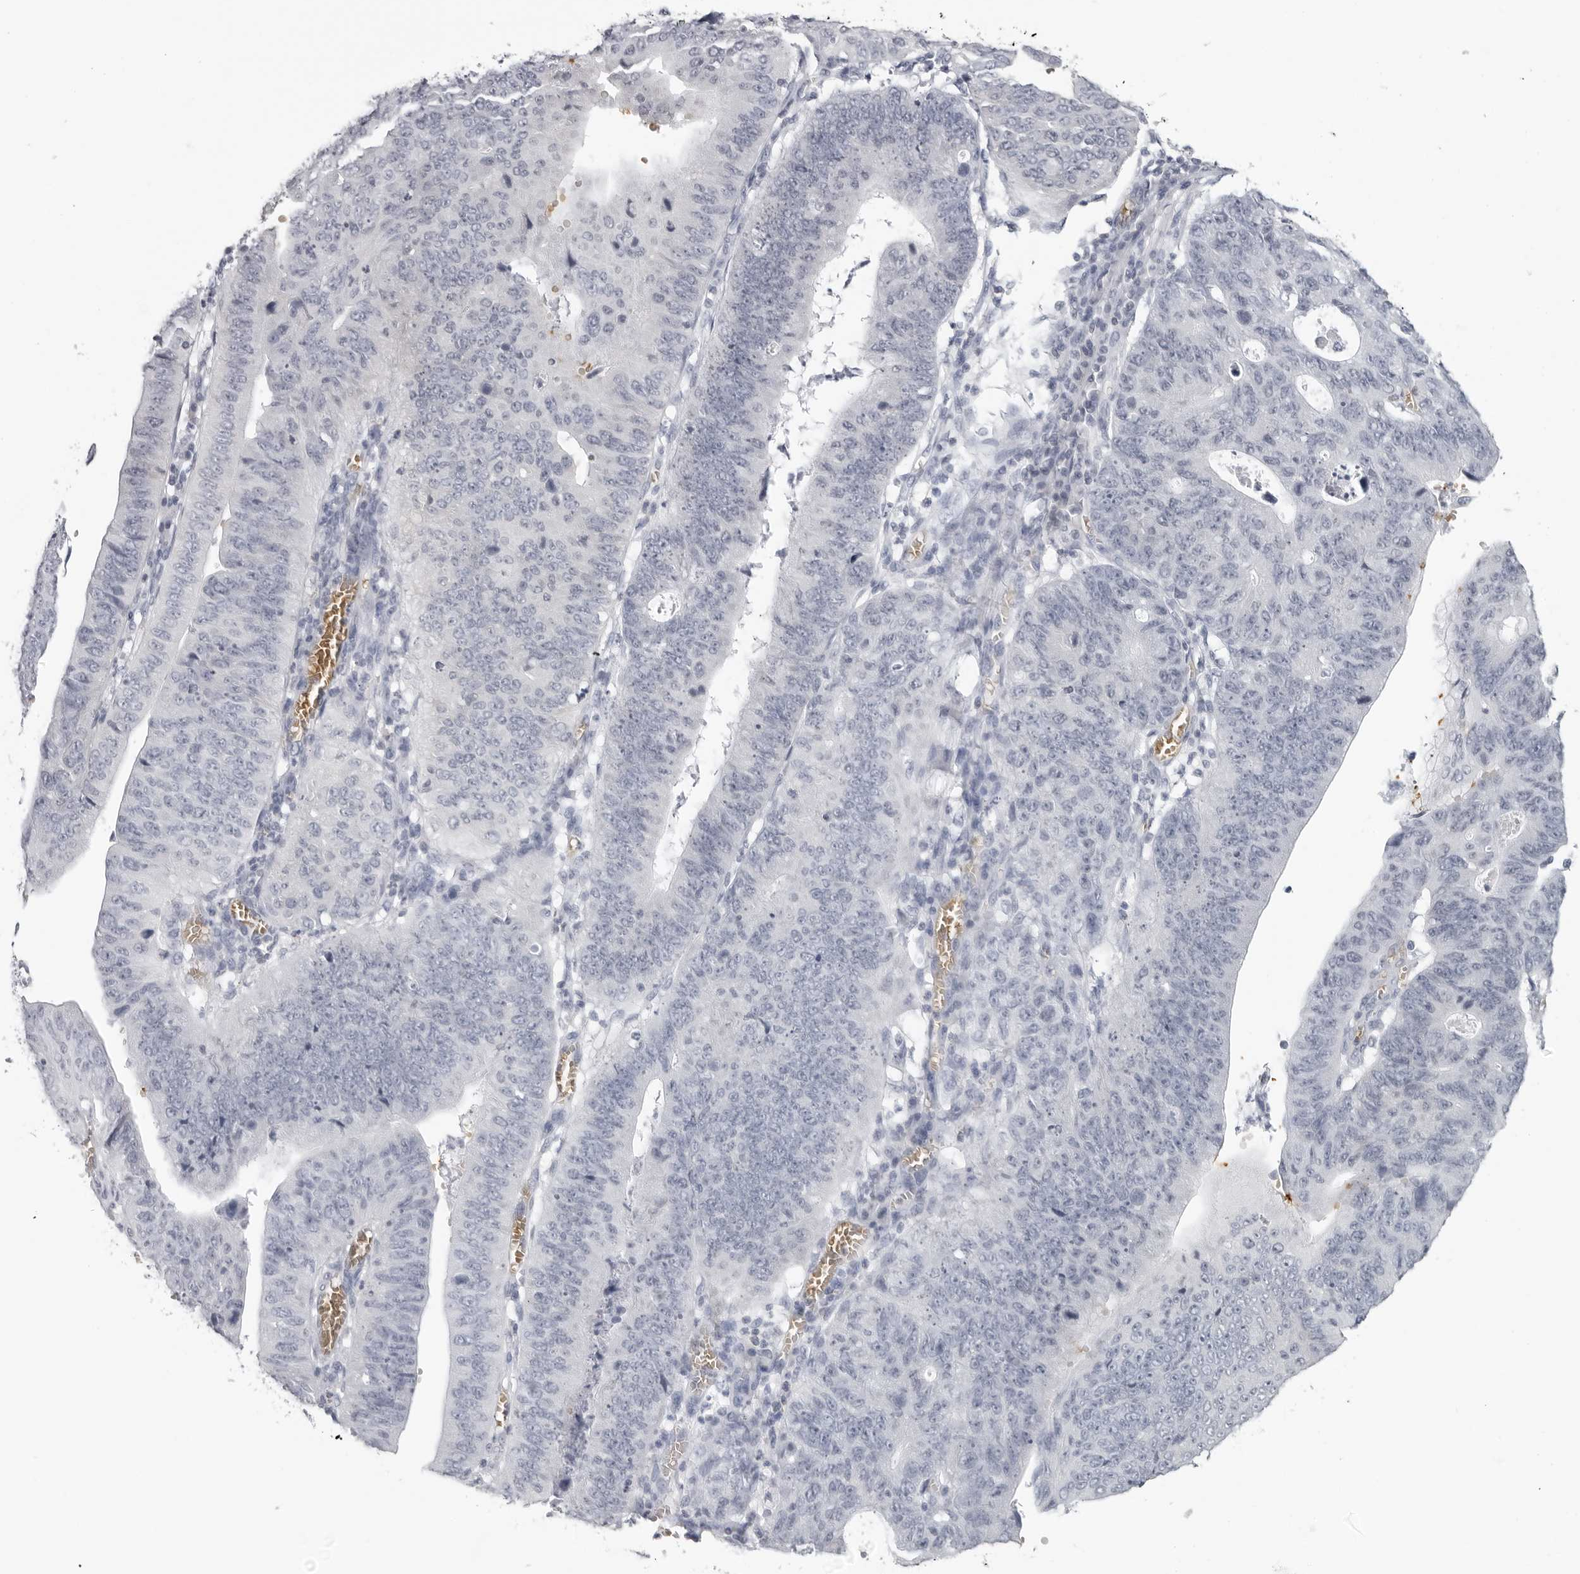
{"staining": {"intensity": "negative", "quantity": "none", "location": "none"}, "tissue": "stomach cancer", "cell_type": "Tumor cells", "image_type": "cancer", "snomed": [{"axis": "morphology", "description": "Adenocarcinoma, NOS"}, {"axis": "topography", "description": "Stomach"}], "caption": "Immunohistochemistry image of human adenocarcinoma (stomach) stained for a protein (brown), which shows no positivity in tumor cells. Nuclei are stained in blue.", "gene": "EPB41", "patient": {"sex": "male", "age": 59}}